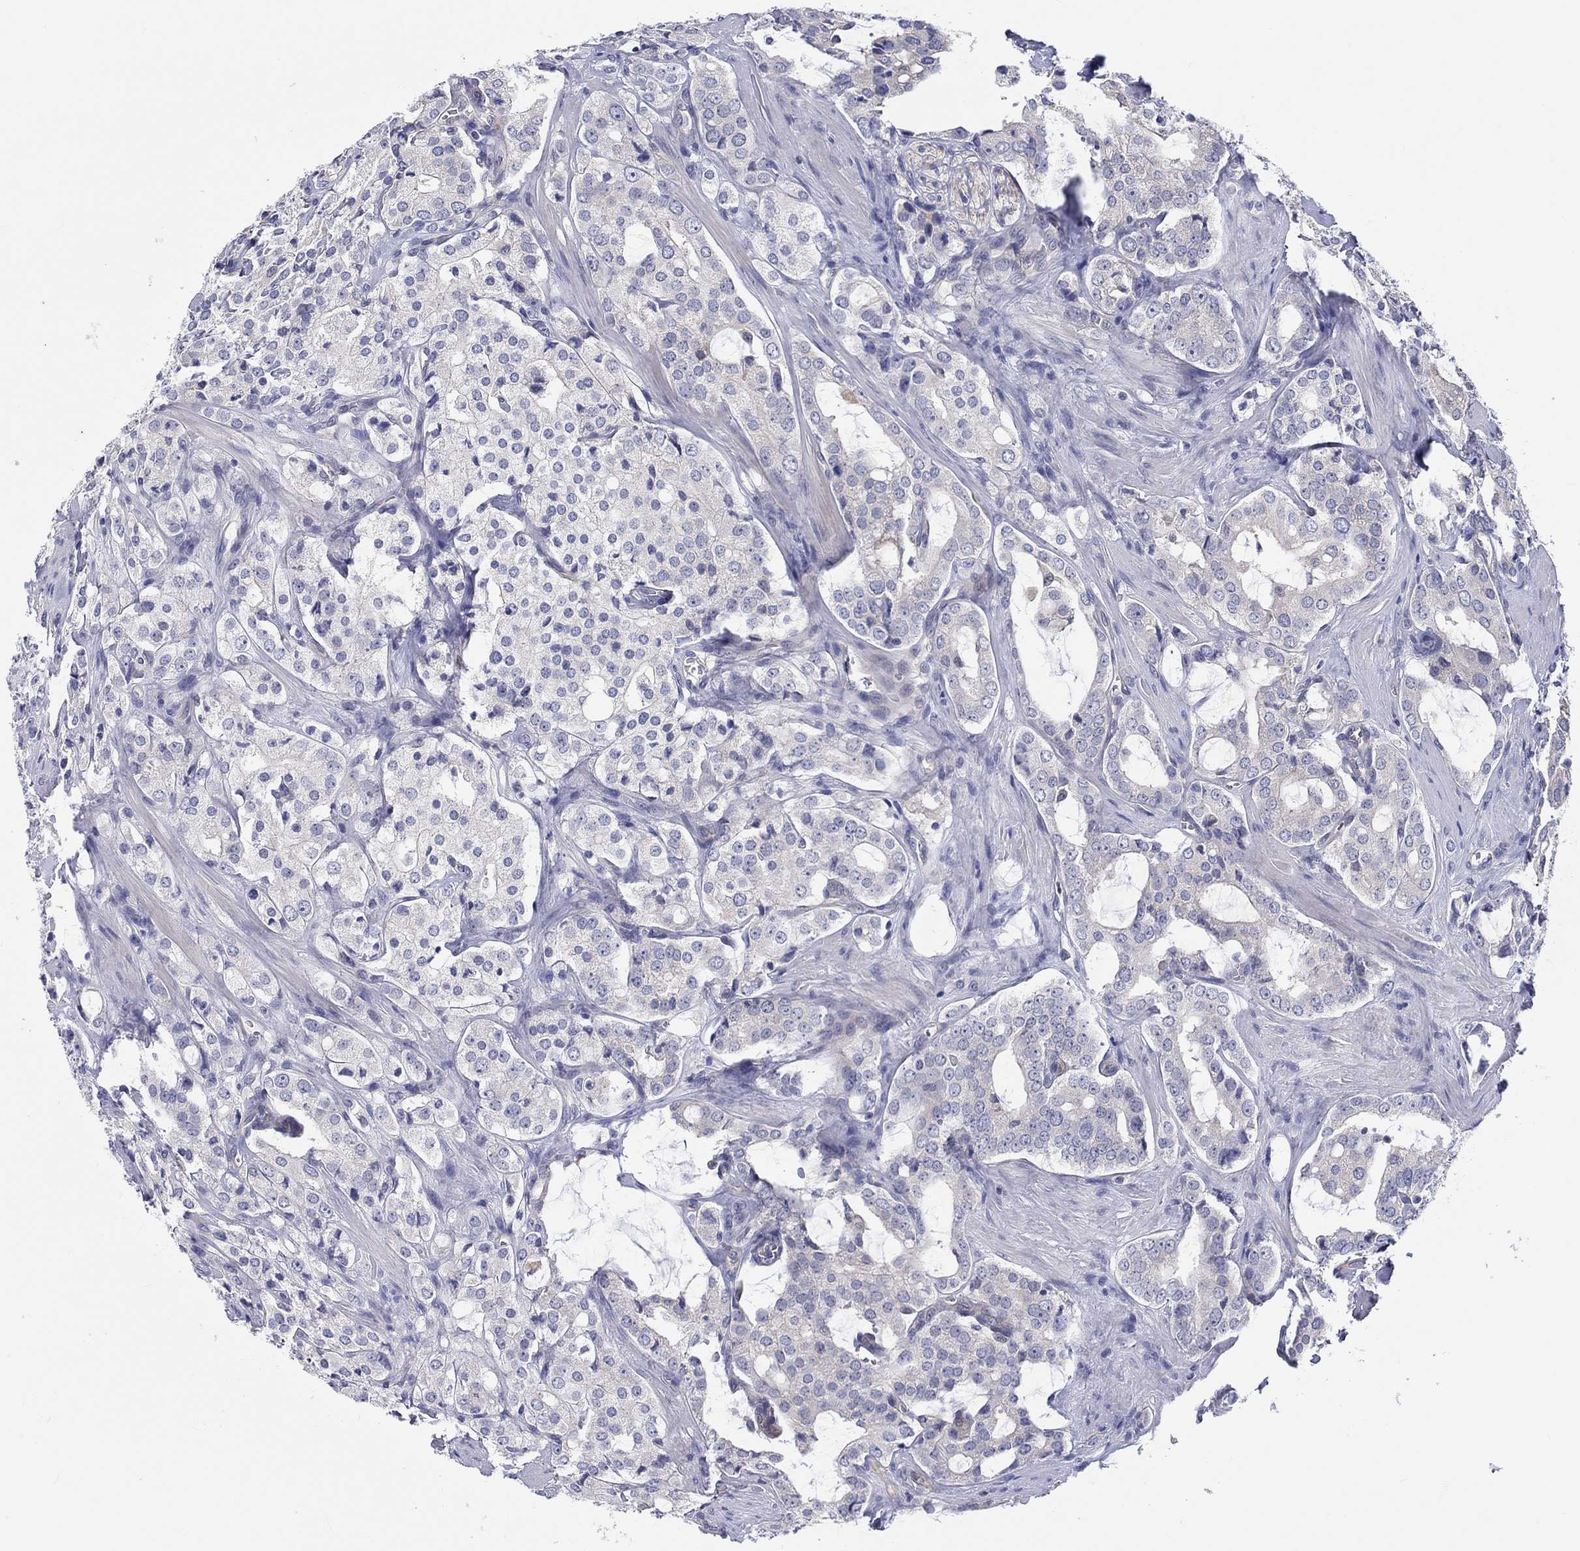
{"staining": {"intensity": "negative", "quantity": "none", "location": "none"}, "tissue": "prostate cancer", "cell_type": "Tumor cells", "image_type": "cancer", "snomed": [{"axis": "morphology", "description": "Adenocarcinoma, NOS"}, {"axis": "topography", "description": "Prostate"}], "caption": "The micrograph displays no significant staining in tumor cells of prostate cancer. The staining was performed using DAB to visualize the protein expression in brown, while the nuclei were stained in blue with hematoxylin (Magnification: 20x).", "gene": "ABCG4", "patient": {"sex": "male", "age": 66}}